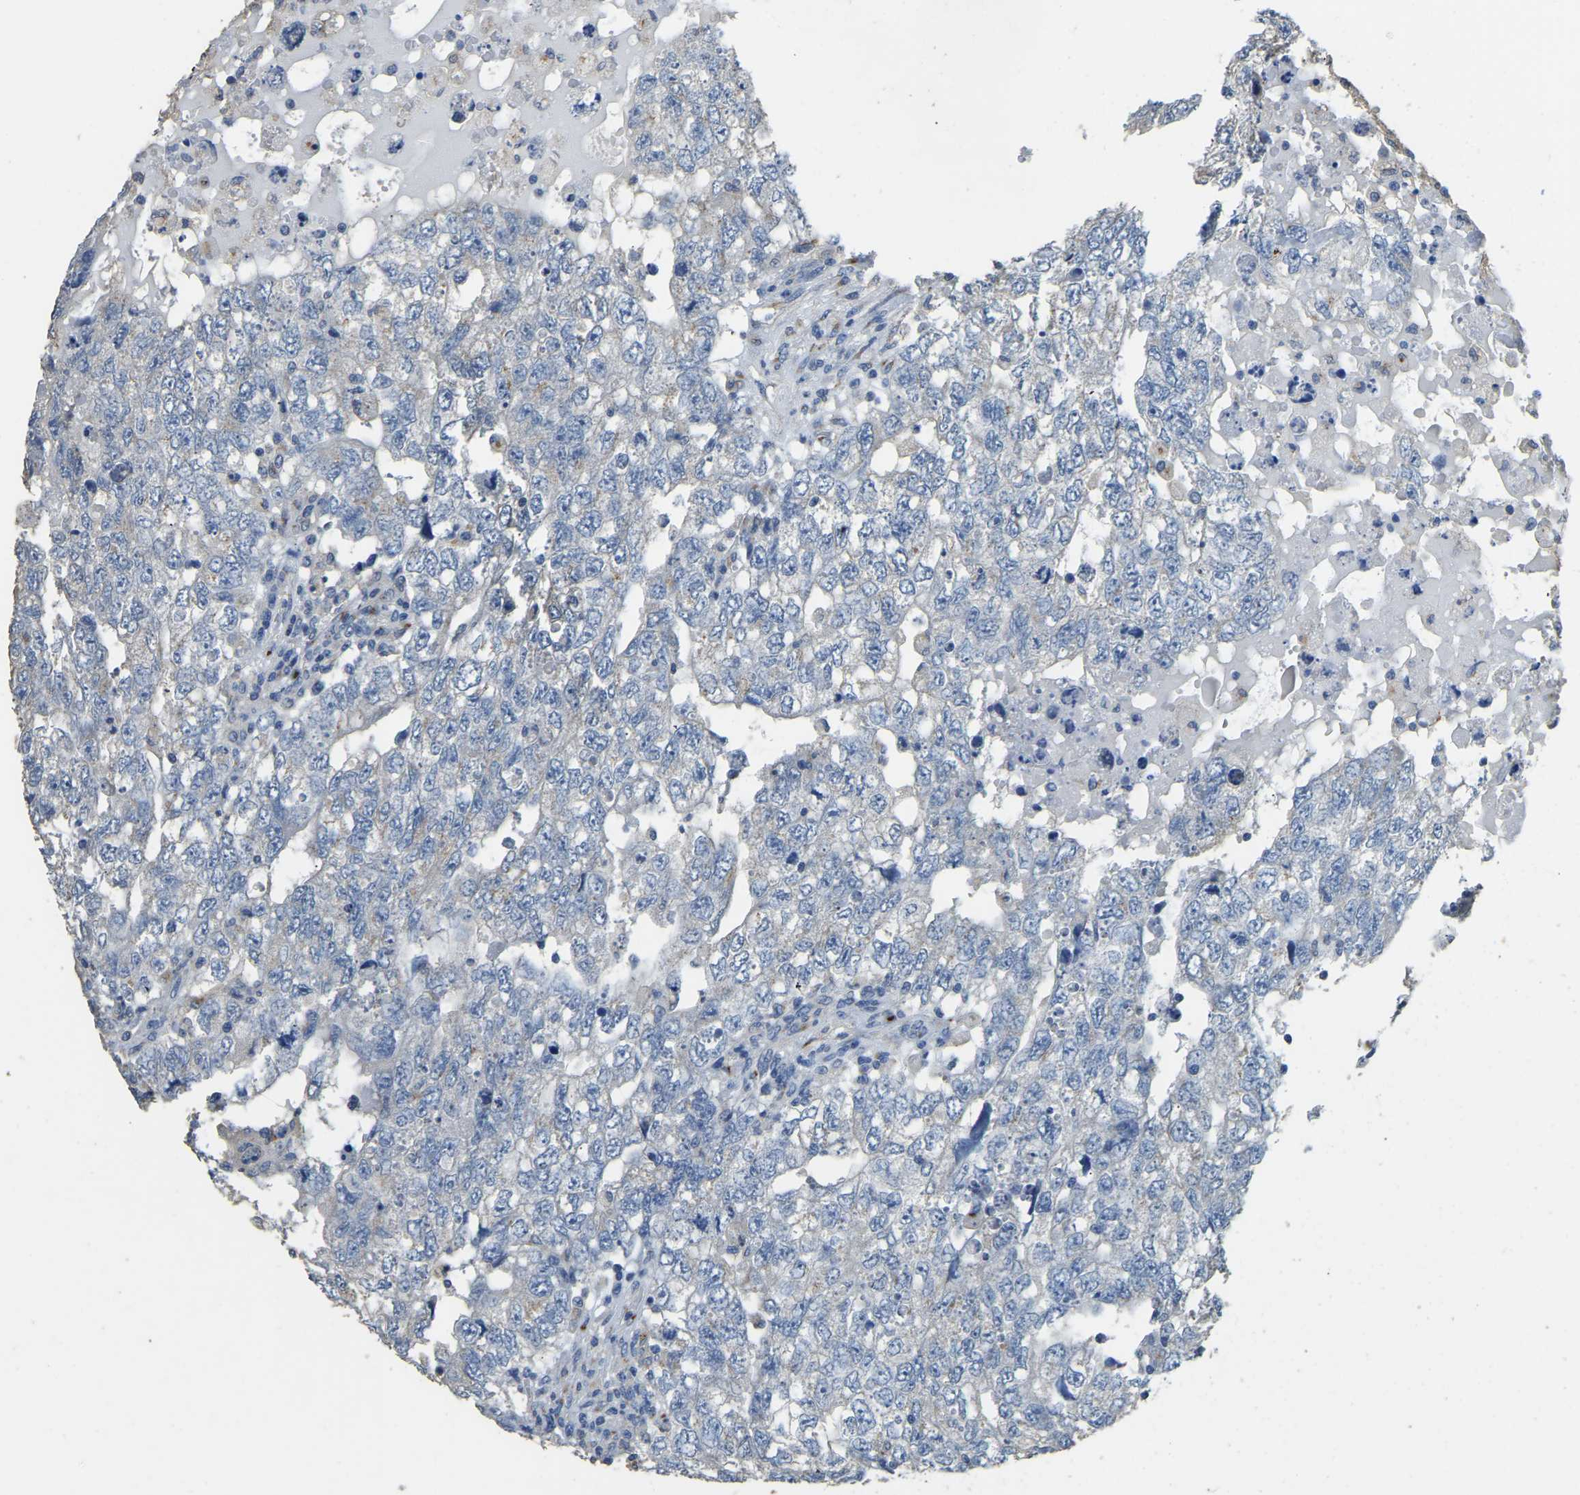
{"staining": {"intensity": "negative", "quantity": "none", "location": "none"}, "tissue": "testis cancer", "cell_type": "Tumor cells", "image_type": "cancer", "snomed": [{"axis": "morphology", "description": "Carcinoma, Embryonal, NOS"}, {"axis": "topography", "description": "Testis"}], "caption": "This is a histopathology image of immunohistochemistry (IHC) staining of testis cancer, which shows no positivity in tumor cells. (DAB (3,3'-diaminobenzidine) immunohistochemistry visualized using brightfield microscopy, high magnification).", "gene": "FAM174A", "patient": {"sex": "male", "age": 36}}